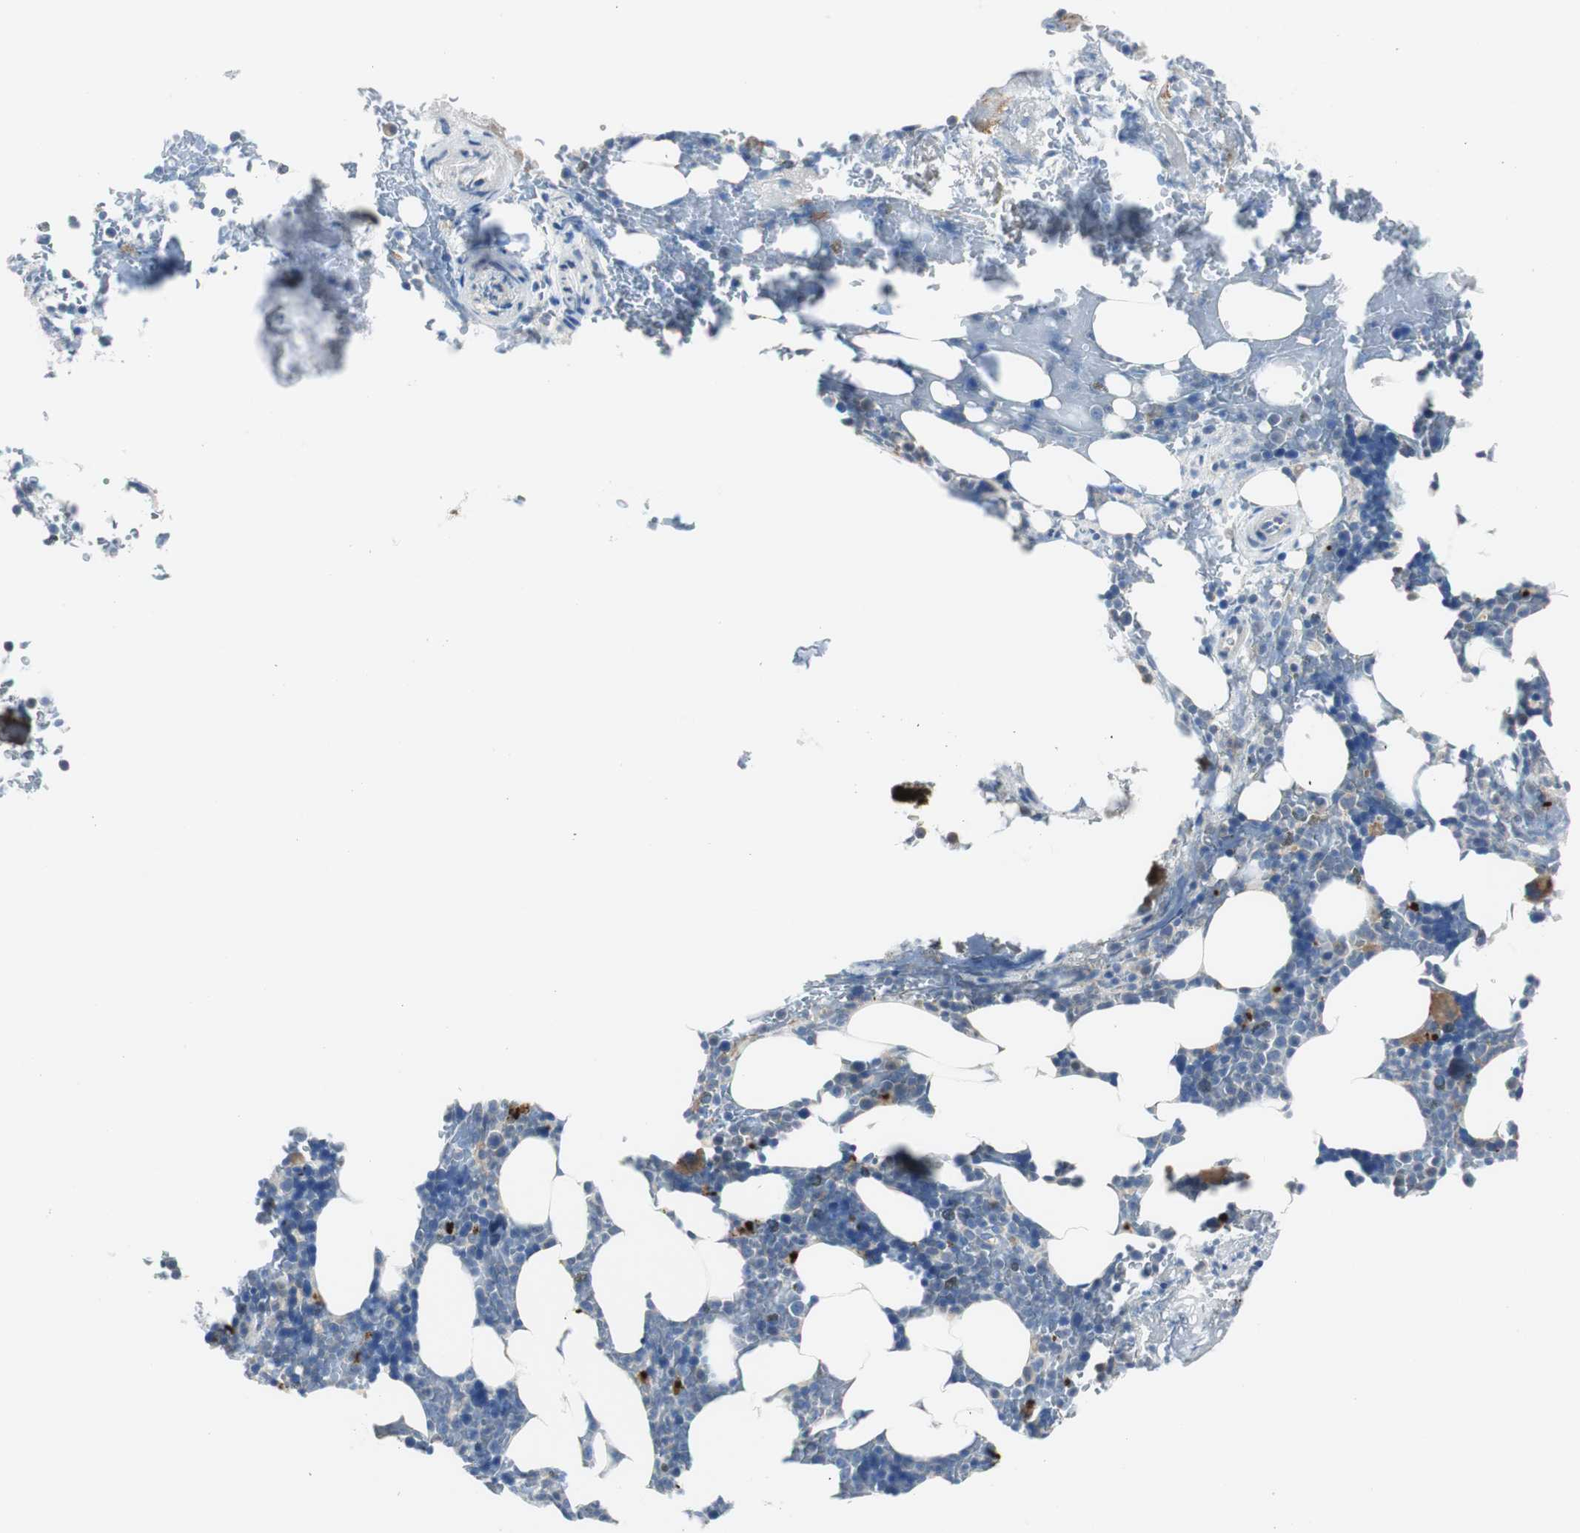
{"staining": {"intensity": "moderate", "quantity": "<25%", "location": "cytoplasmic/membranous"}, "tissue": "bone marrow", "cell_type": "Hematopoietic cells", "image_type": "normal", "snomed": [{"axis": "morphology", "description": "Normal tissue, NOS"}, {"axis": "topography", "description": "Bone marrow"}], "caption": "Hematopoietic cells display low levels of moderate cytoplasmic/membranous staining in approximately <25% of cells in benign bone marrow.", "gene": "RASA1", "patient": {"sex": "female", "age": 73}}